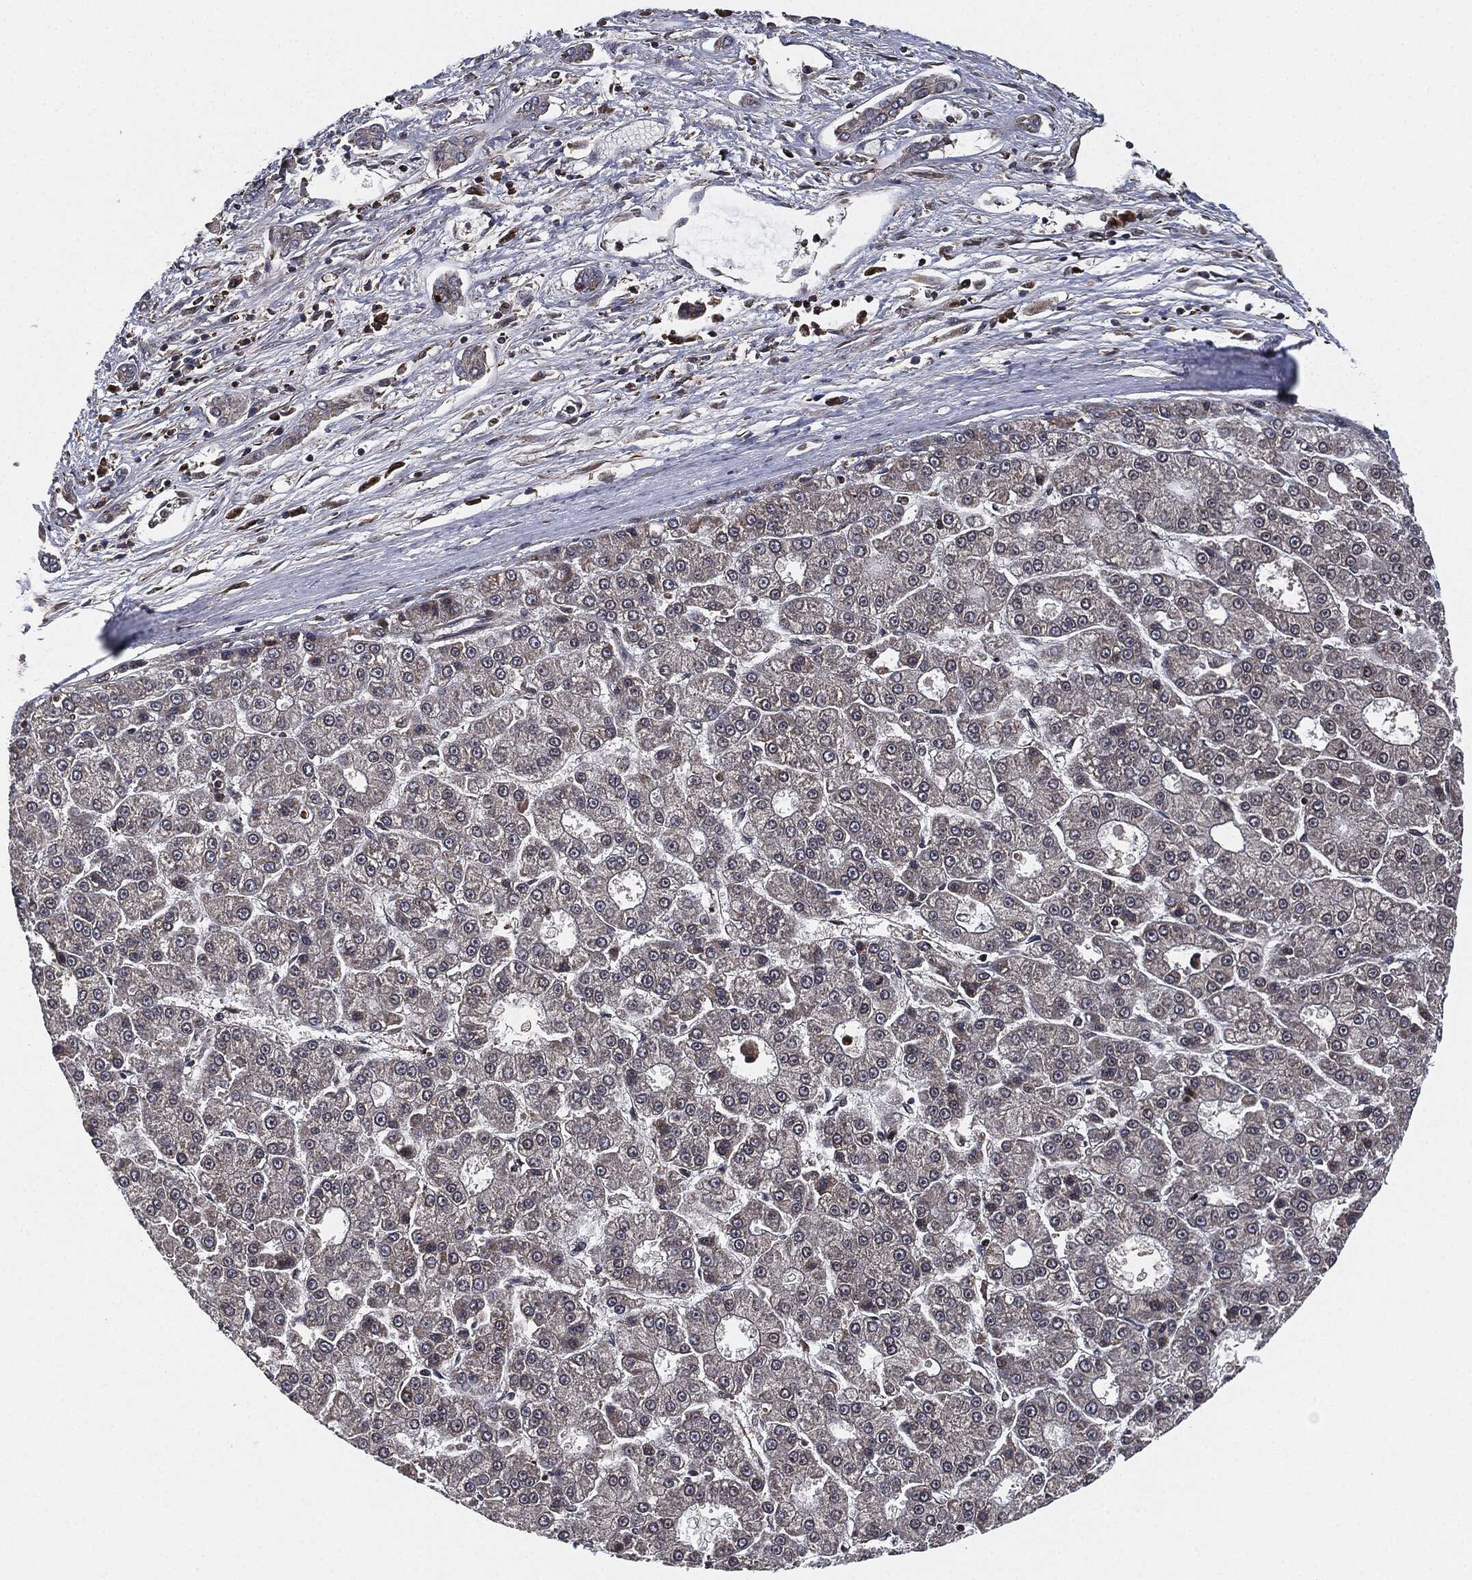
{"staining": {"intensity": "negative", "quantity": "none", "location": "none"}, "tissue": "liver cancer", "cell_type": "Tumor cells", "image_type": "cancer", "snomed": [{"axis": "morphology", "description": "Carcinoma, Hepatocellular, NOS"}, {"axis": "topography", "description": "Liver"}], "caption": "IHC micrograph of neoplastic tissue: liver hepatocellular carcinoma stained with DAB (3,3'-diaminobenzidine) shows no significant protein positivity in tumor cells.", "gene": "UBR1", "patient": {"sex": "male", "age": 70}}